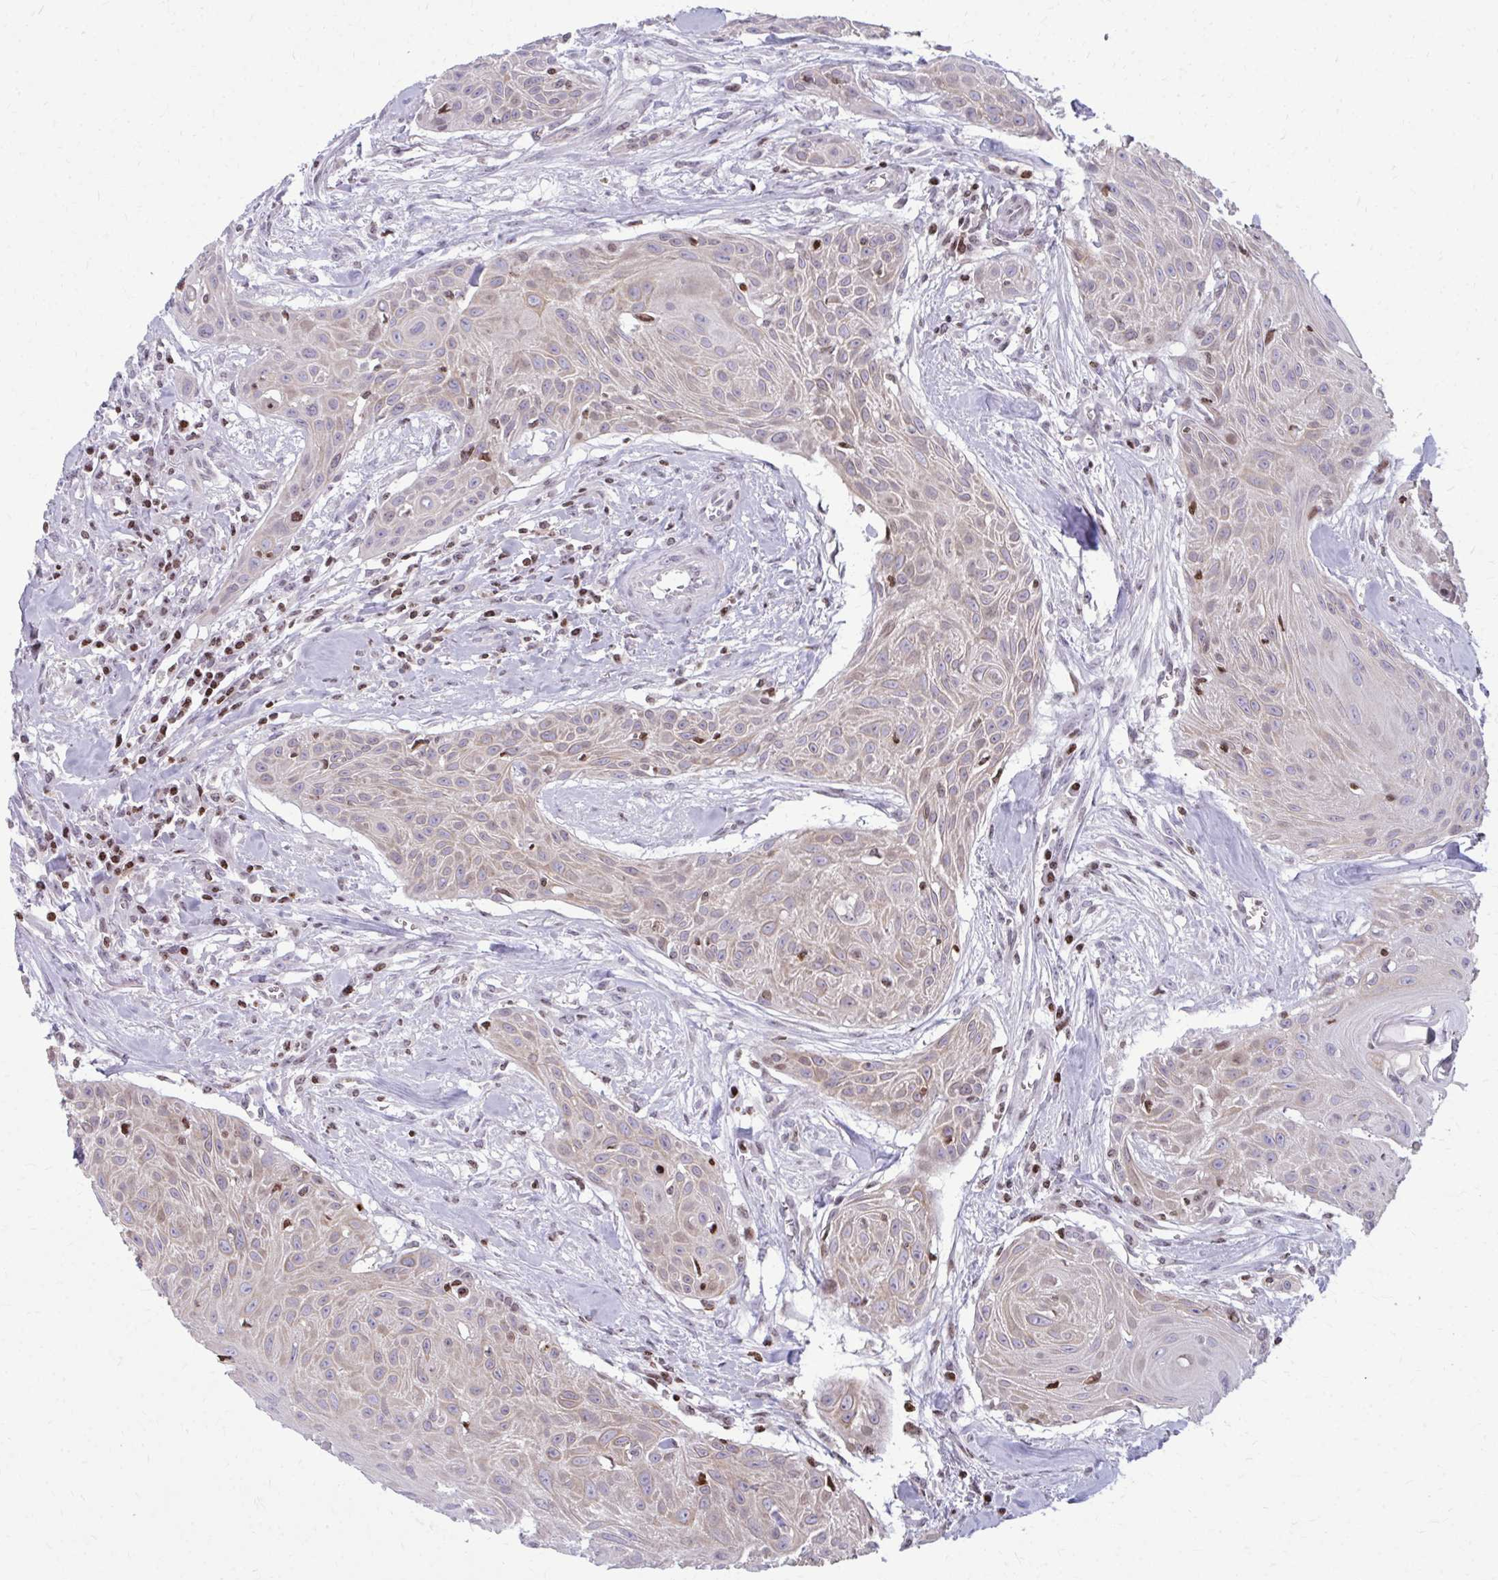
{"staining": {"intensity": "moderate", "quantity": "25%-75%", "location": "cytoplasmic/membranous"}, "tissue": "head and neck cancer", "cell_type": "Tumor cells", "image_type": "cancer", "snomed": [{"axis": "morphology", "description": "Squamous cell carcinoma, NOS"}, {"axis": "topography", "description": "Lymph node"}, {"axis": "topography", "description": "Salivary gland"}, {"axis": "topography", "description": "Head-Neck"}], "caption": "Brown immunohistochemical staining in head and neck cancer exhibits moderate cytoplasmic/membranous expression in about 25%-75% of tumor cells.", "gene": "AP5M1", "patient": {"sex": "female", "age": 74}}